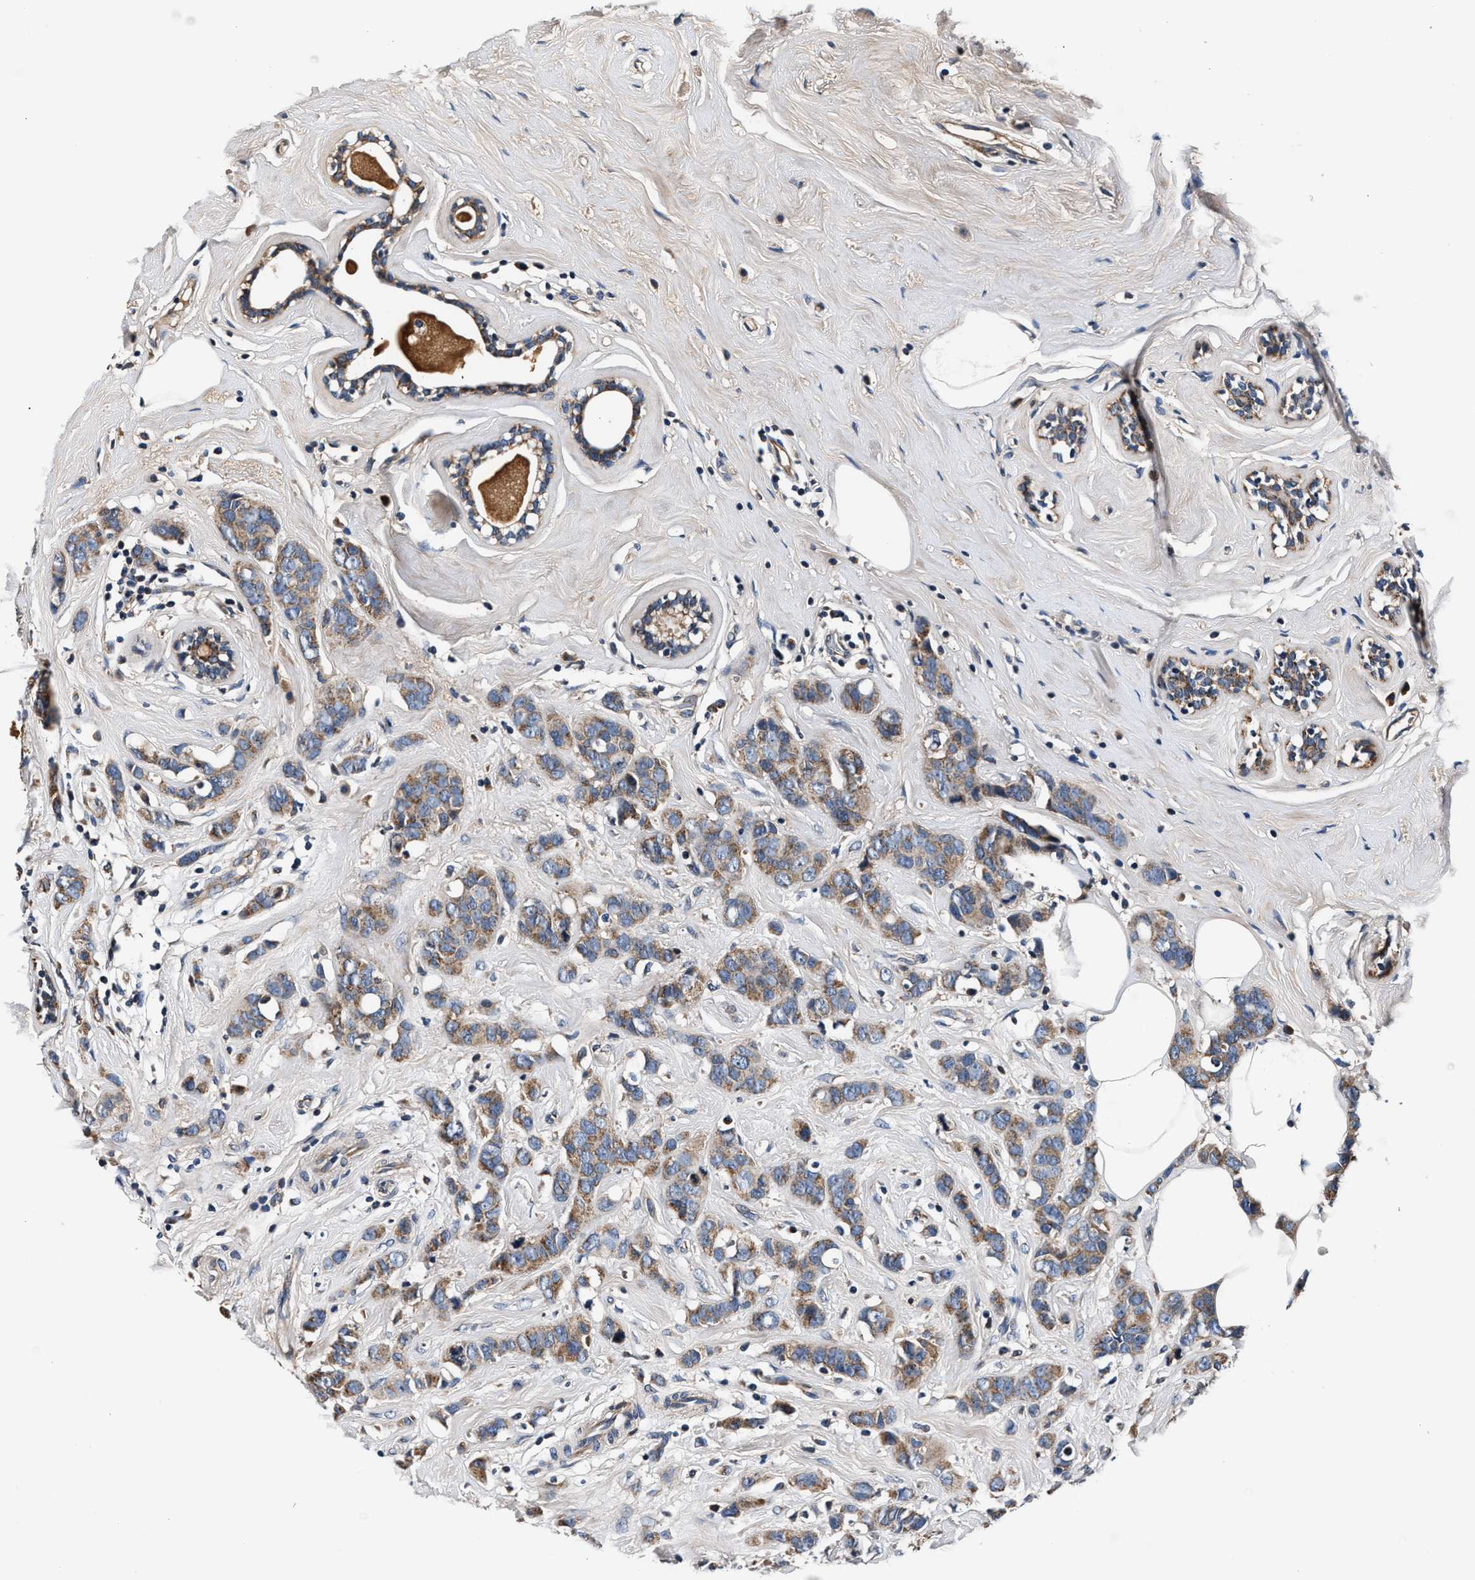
{"staining": {"intensity": "moderate", "quantity": ">75%", "location": "cytoplasmic/membranous"}, "tissue": "breast cancer", "cell_type": "Tumor cells", "image_type": "cancer", "snomed": [{"axis": "morphology", "description": "Normal tissue, NOS"}, {"axis": "morphology", "description": "Duct carcinoma"}, {"axis": "topography", "description": "Breast"}], "caption": "Infiltrating ductal carcinoma (breast) was stained to show a protein in brown. There is medium levels of moderate cytoplasmic/membranous expression in about >75% of tumor cells.", "gene": "IMMT", "patient": {"sex": "female", "age": 50}}